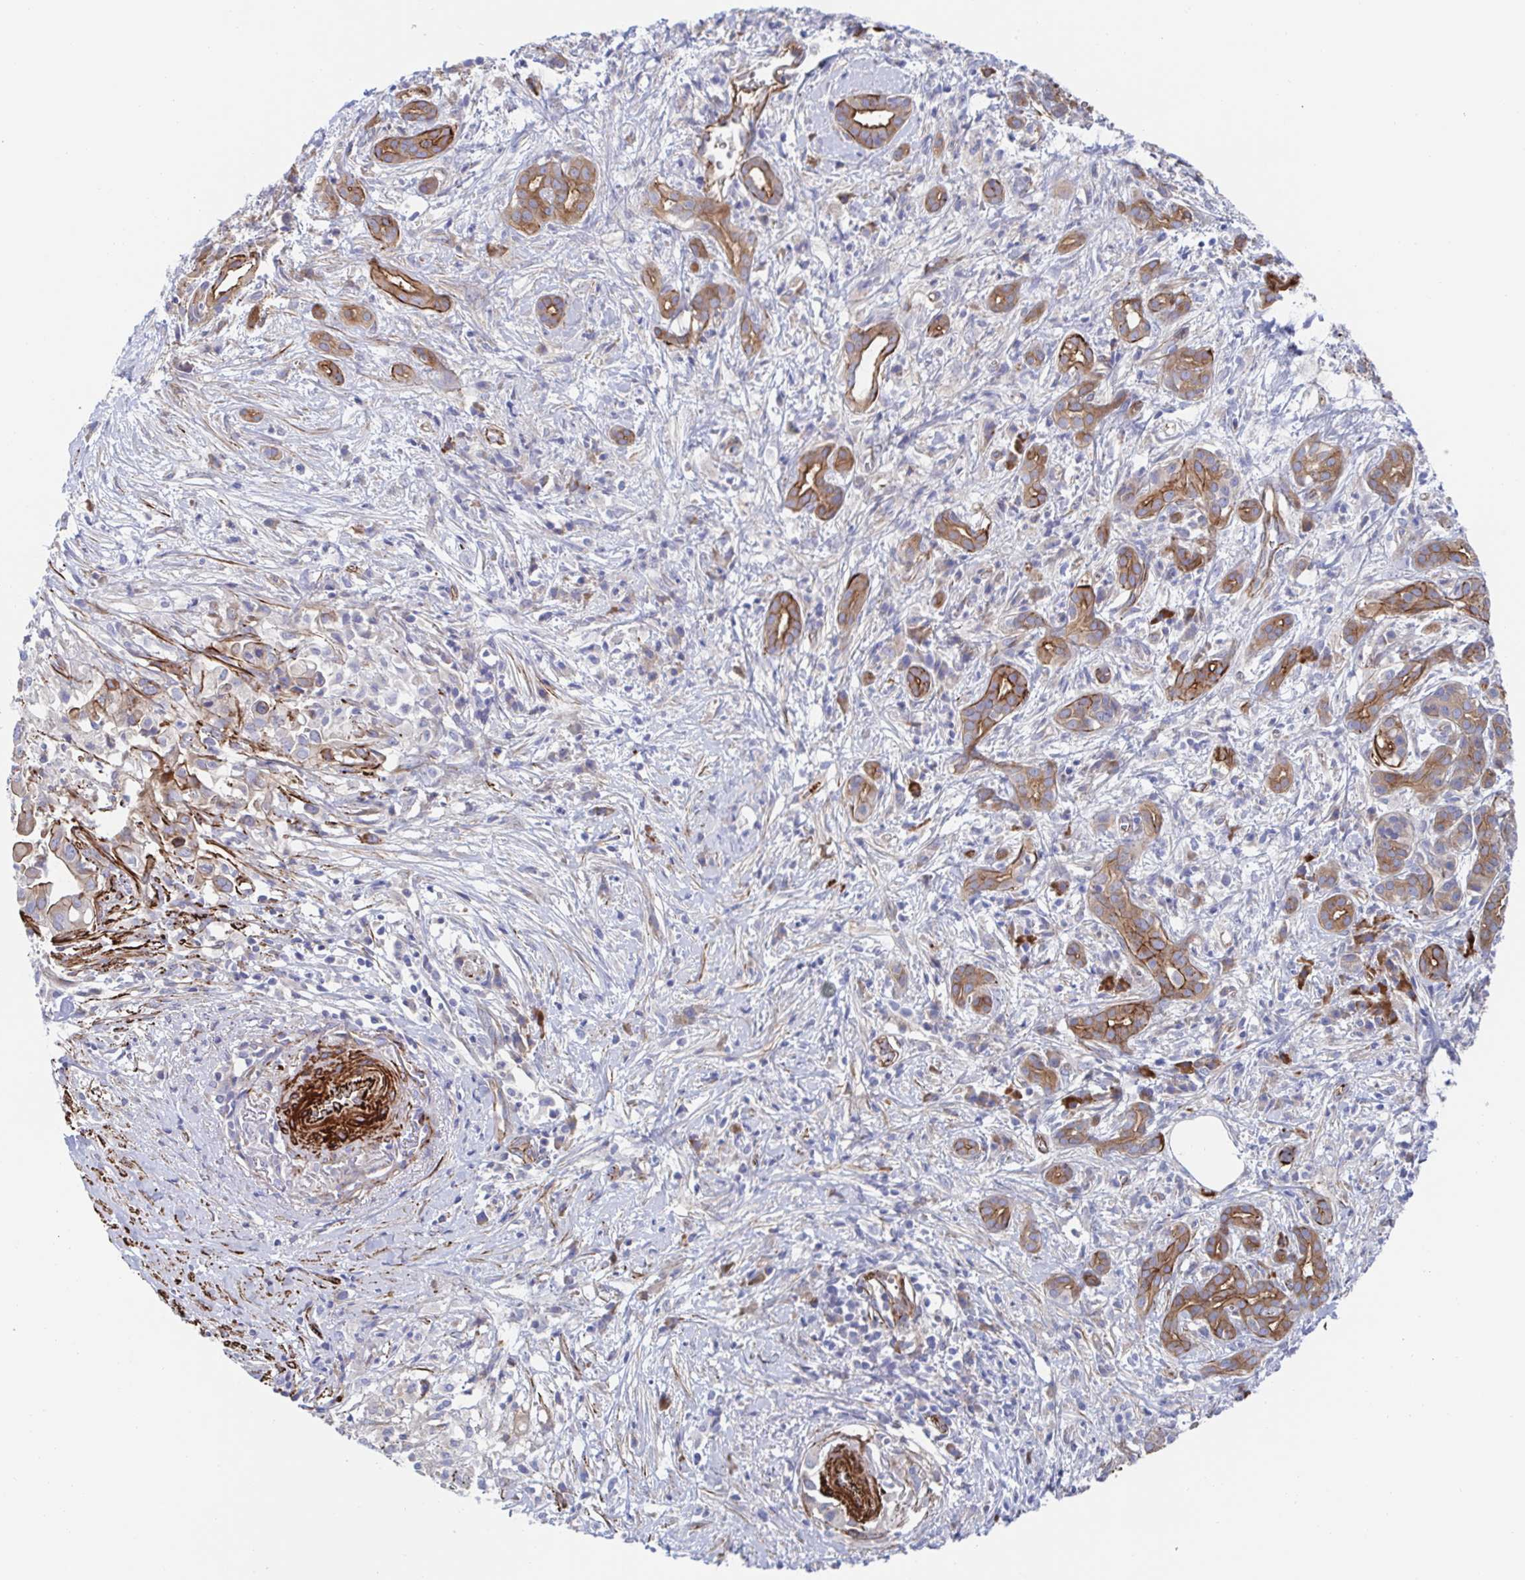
{"staining": {"intensity": "moderate", "quantity": ">75%", "location": "cytoplasmic/membranous"}, "tissue": "pancreatic cancer", "cell_type": "Tumor cells", "image_type": "cancer", "snomed": [{"axis": "morphology", "description": "Adenocarcinoma, NOS"}, {"axis": "topography", "description": "Pancreas"}], "caption": "Pancreatic cancer stained with DAB immunohistochemistry (IHC) demonstrates medium levels of moderate cytoplasmic/membranous expression in approximately >75% of tumor cells.", "gene": "KLC3", "patient": {"sex": "male", "age": 61}}